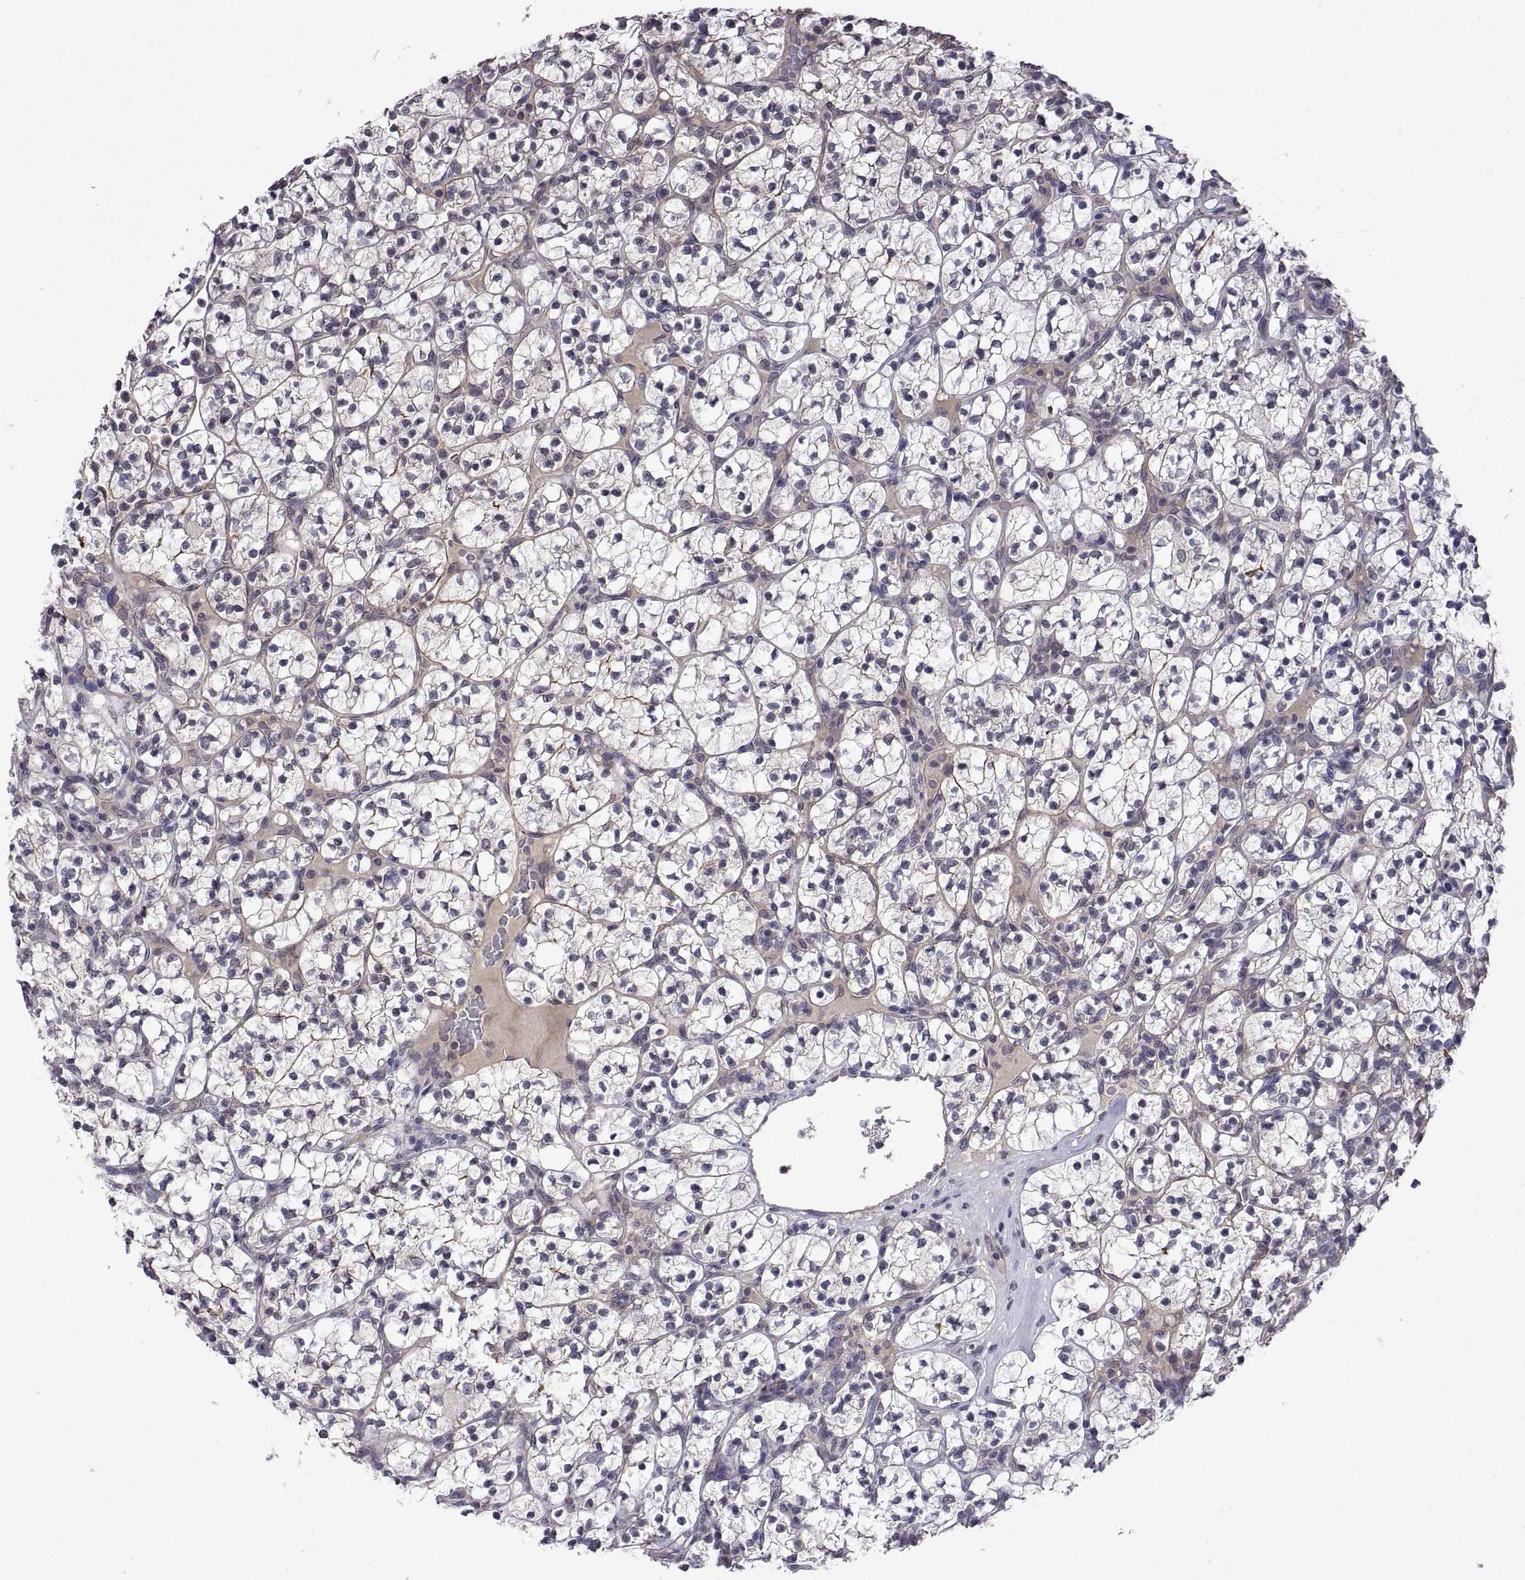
{"staining": {"intensity": "negative", "quantity": "none", "location": "none"}, "tissue": "renal cancer", "cell_type": "Tumor cells", "image_type": "cancer", "snomed": [{"axis": "morphology", "description": "Adenocarcinoma, NOS"}, {"axis": "topography", "description": "Kidney"}], "caption": "The histopathology image reveals no staining of tumor cells in renal adenocarcinoma.", "gene": "LAMA1", "patient": {"sex": "female", "age": 89}}